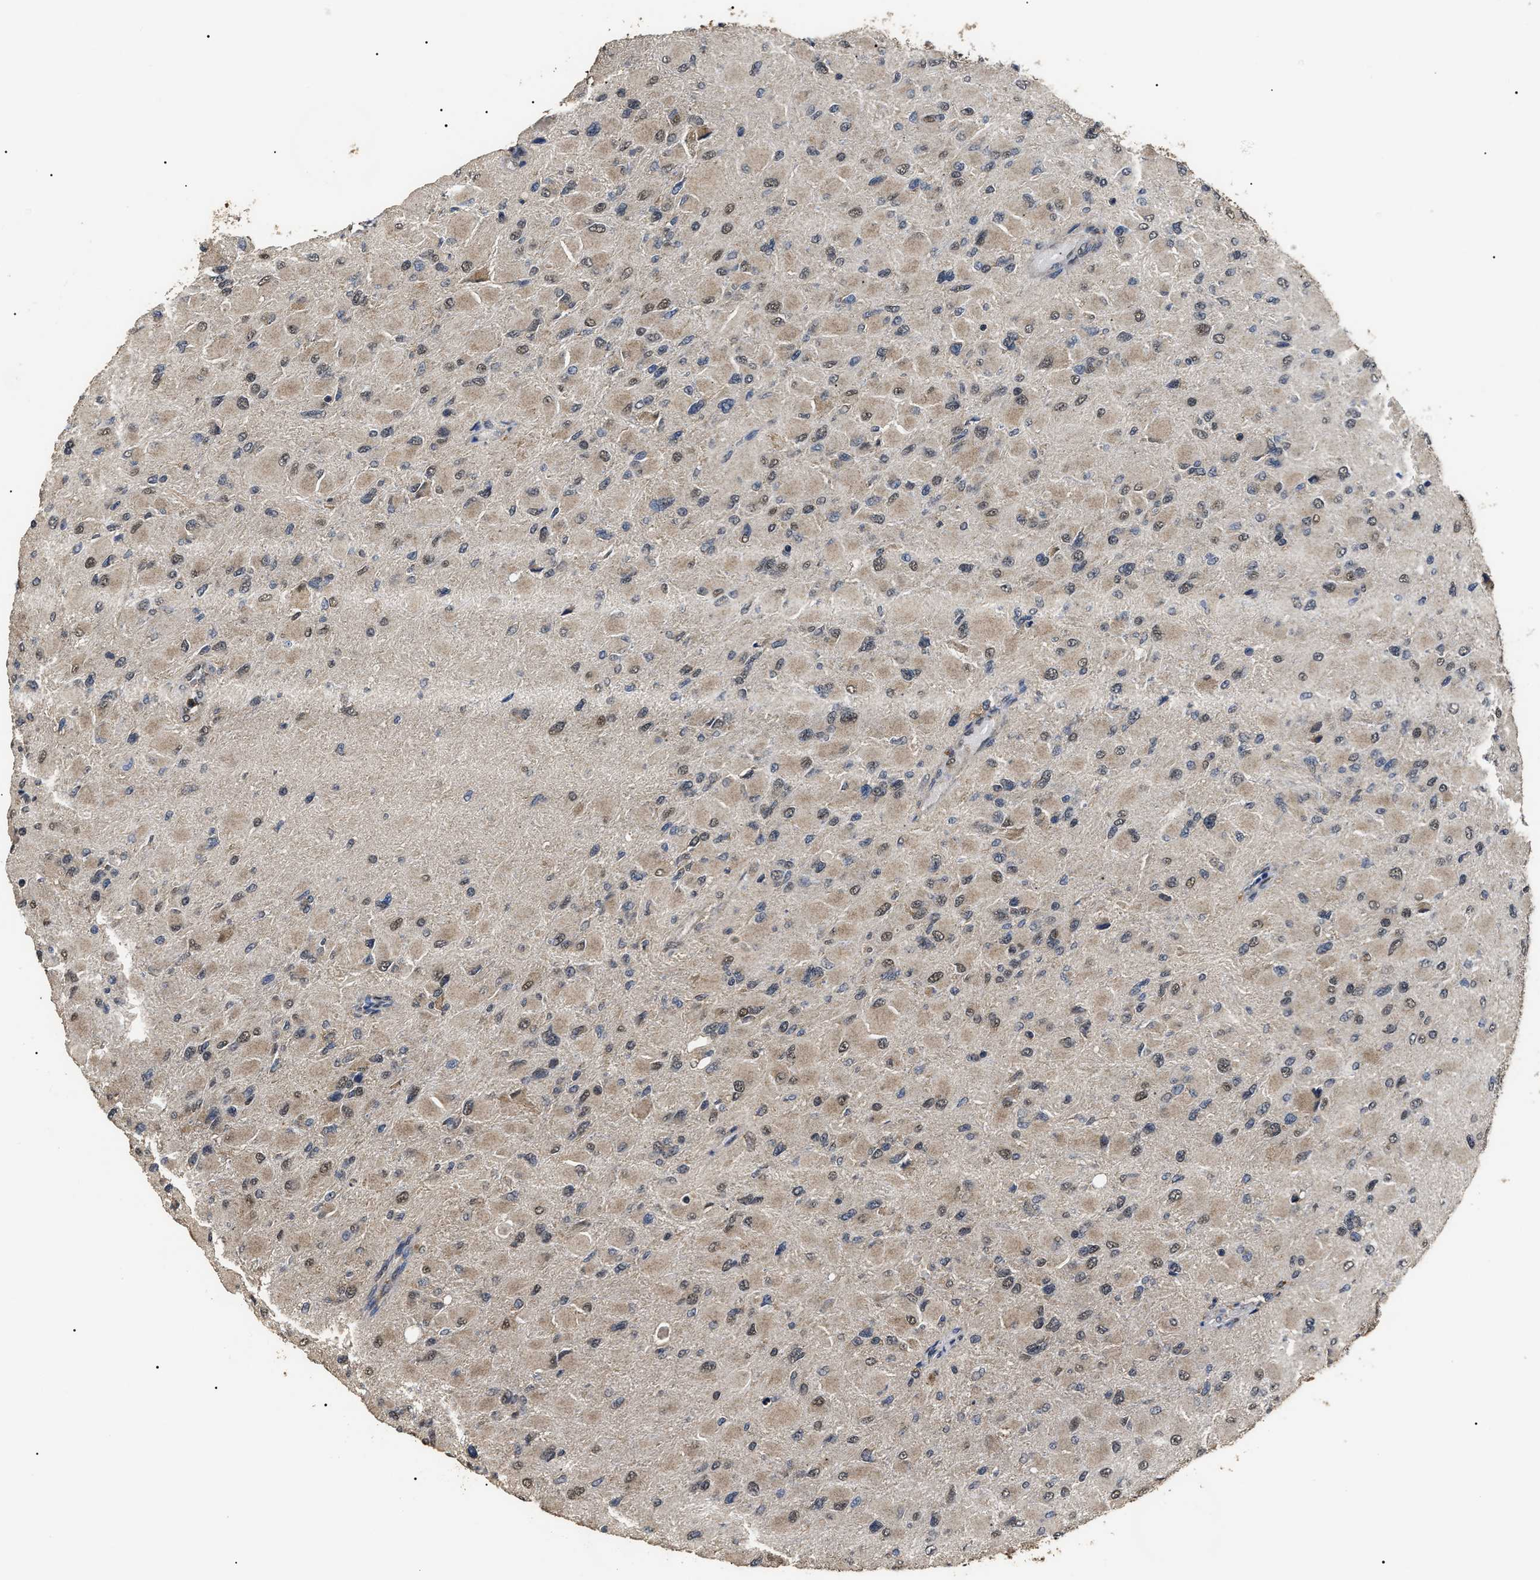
{"staining": {"intensity": "weak", "quantity": ">75%", "location": "cytoplasmic/membranous,nuclear"}, "tissue": "glioma", "cell_type": "Tumor cells", "image_type": "cancer", "snomed": [{"axis": "morphology", "description": "Glioma, malignant, High grade"}, {"axis": "topography", "description": "Cerebral cortex"}], "caption": "Immunohistochemical staining of human glioma reveals low levels of weak cytoplasmic/membranous and nuclear positivity in about >75% of tumor cells.", "gene": "PSMD8", "patient": {"sex": "female", "age": 36}}